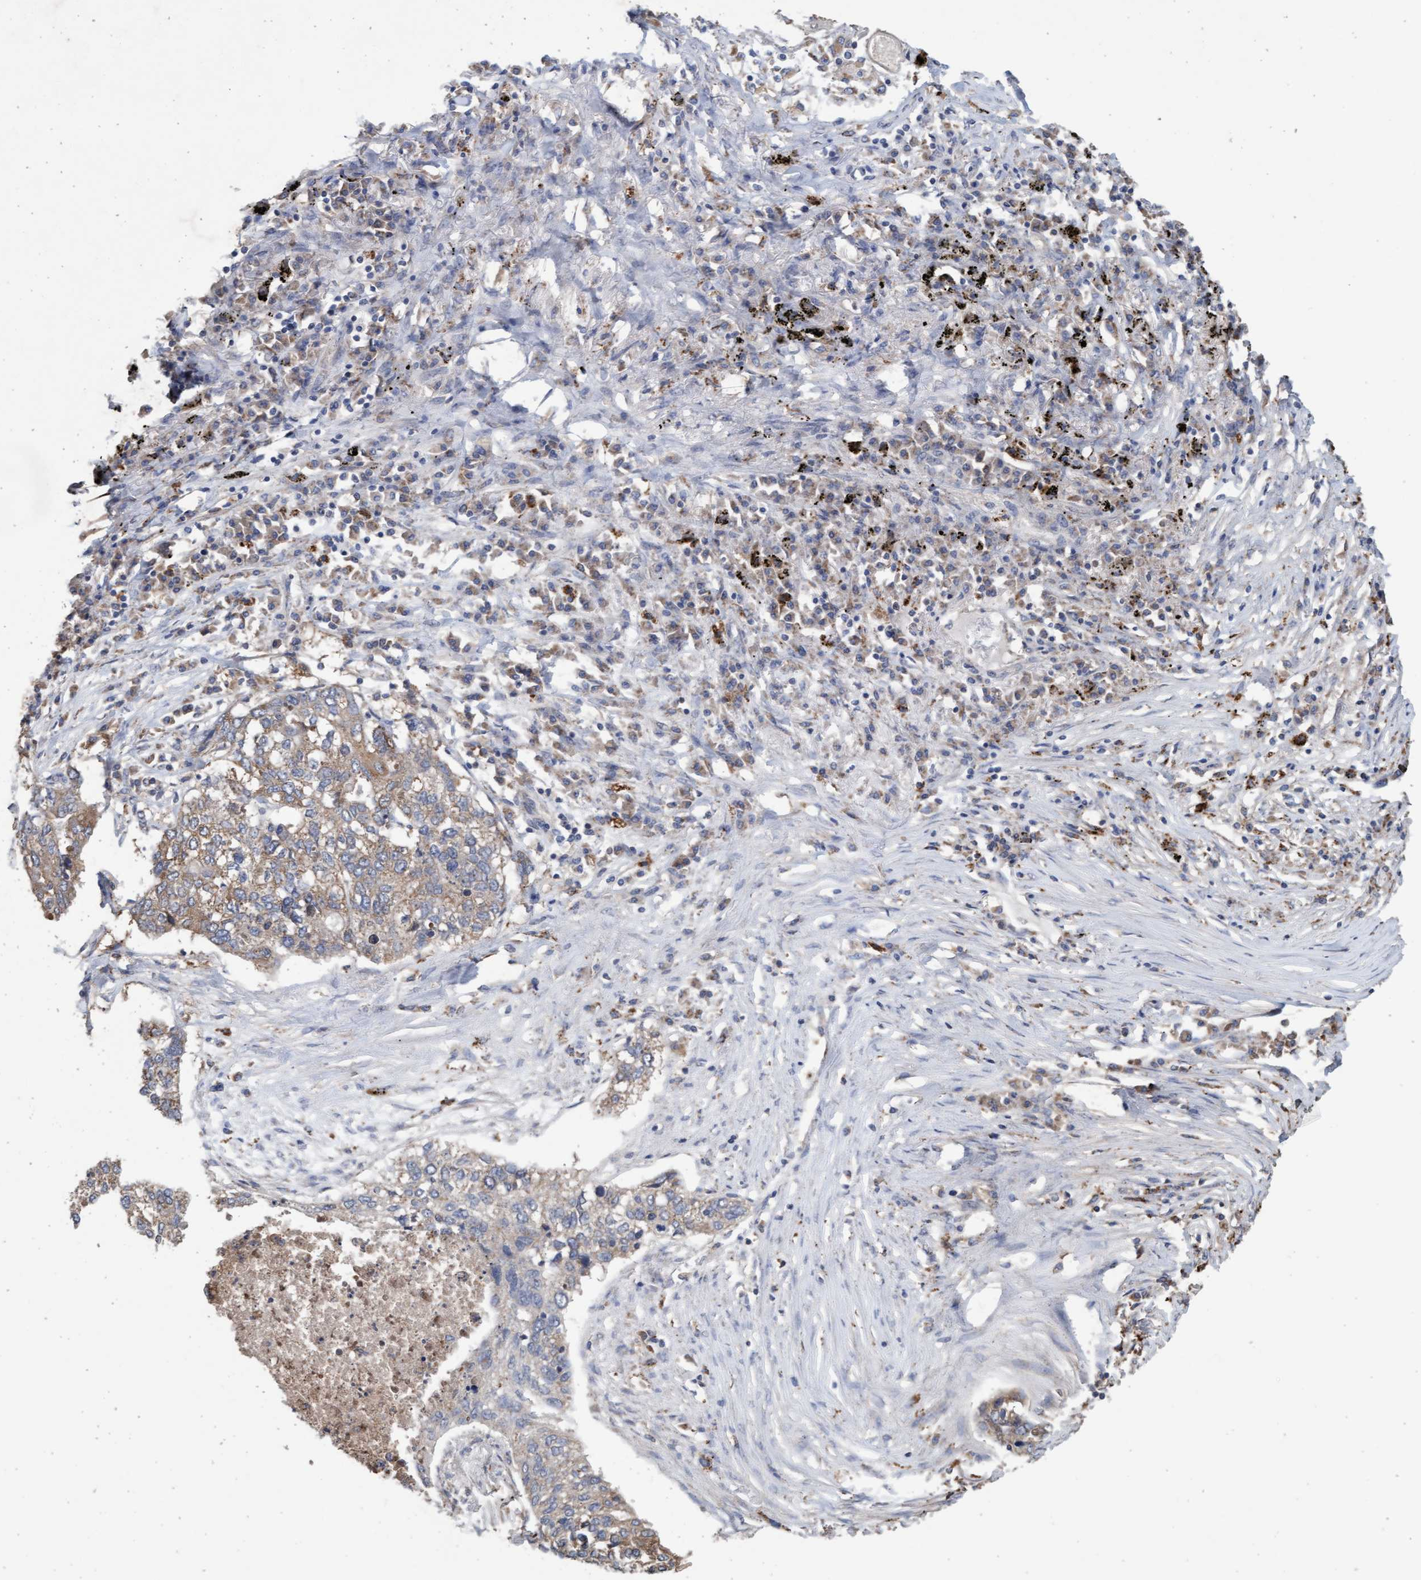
{"staining": {"intensity": "weak", "quantity": ">75%", "location": "cytoplasmic/membranous"}, "tissue": "lung cancer", "cell_type": "Tumor cells", "image_type": "cancer", "snomed": [{"axis": "morphology", "description": "Squamous cell carcinoma, NOS"}, {"axis": "topography", "description": "Lung"}], "caption": "Lung cancer (squamous cell carcinoma) stained with immunohistochemistry (IHC) exhibits weak cytoplasmic/membranous staining in approximately >75% of tumor cells.", "gene": "ATPAF2", "patient": {"sex": "female", "age": 63}}